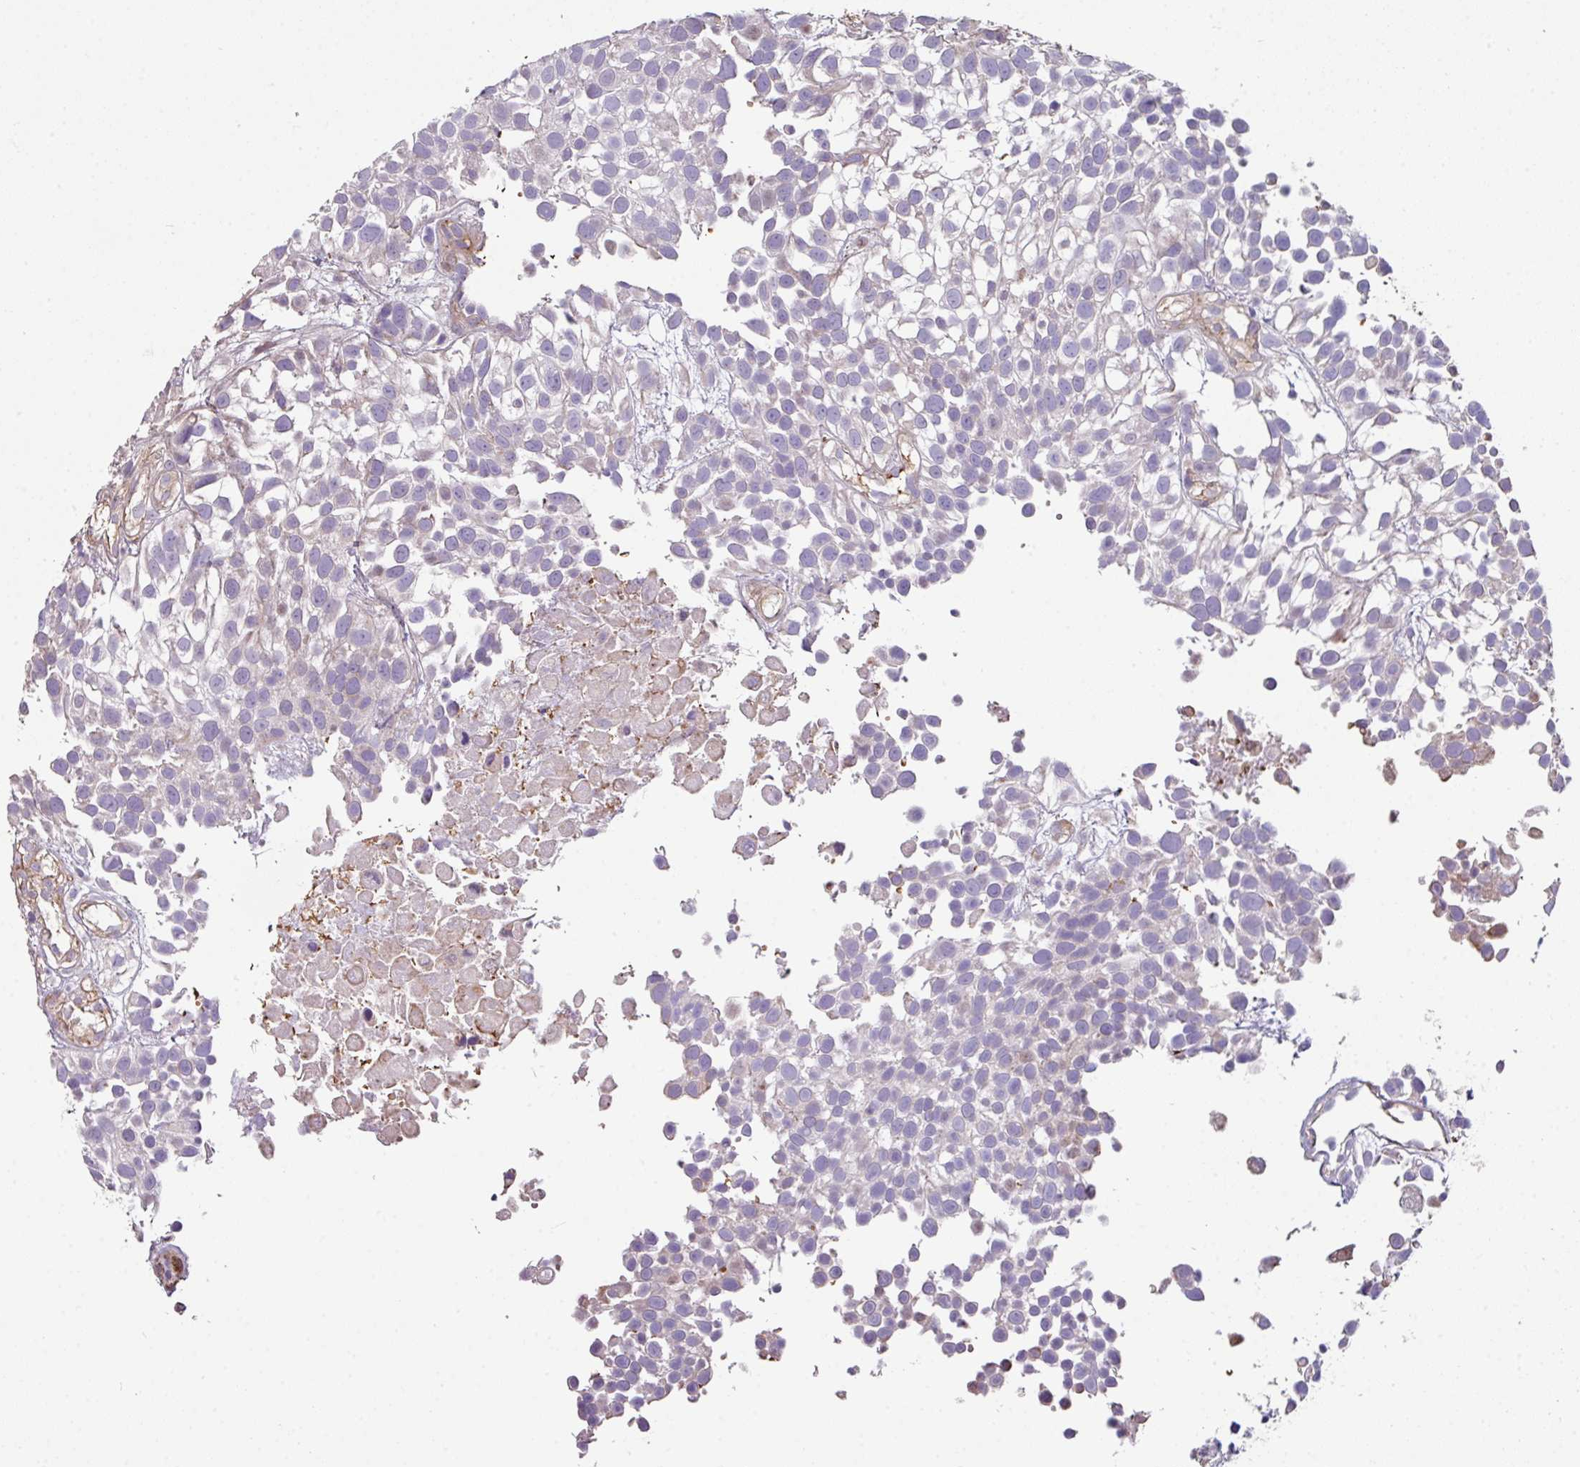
{"staining": {"intensity": "negative", "quantity": "none", "location": "none"}, "tissue": "urothelial cancer", "cell_type": "Tumor cells", "image_type": "cancer", "snomed": [{"axis": "morphology", "description": "Urothelial carcinoma, High grade"}, {"axis": "topography", "description": "Urinary bladder"}], "caption": "Human urothelial cancer stained for a protein using immunohistochemistry (IHC) displays no positivity in tumor cells.", "gene": "ANO9", "patient": {"sex": "male", "age": 56}}